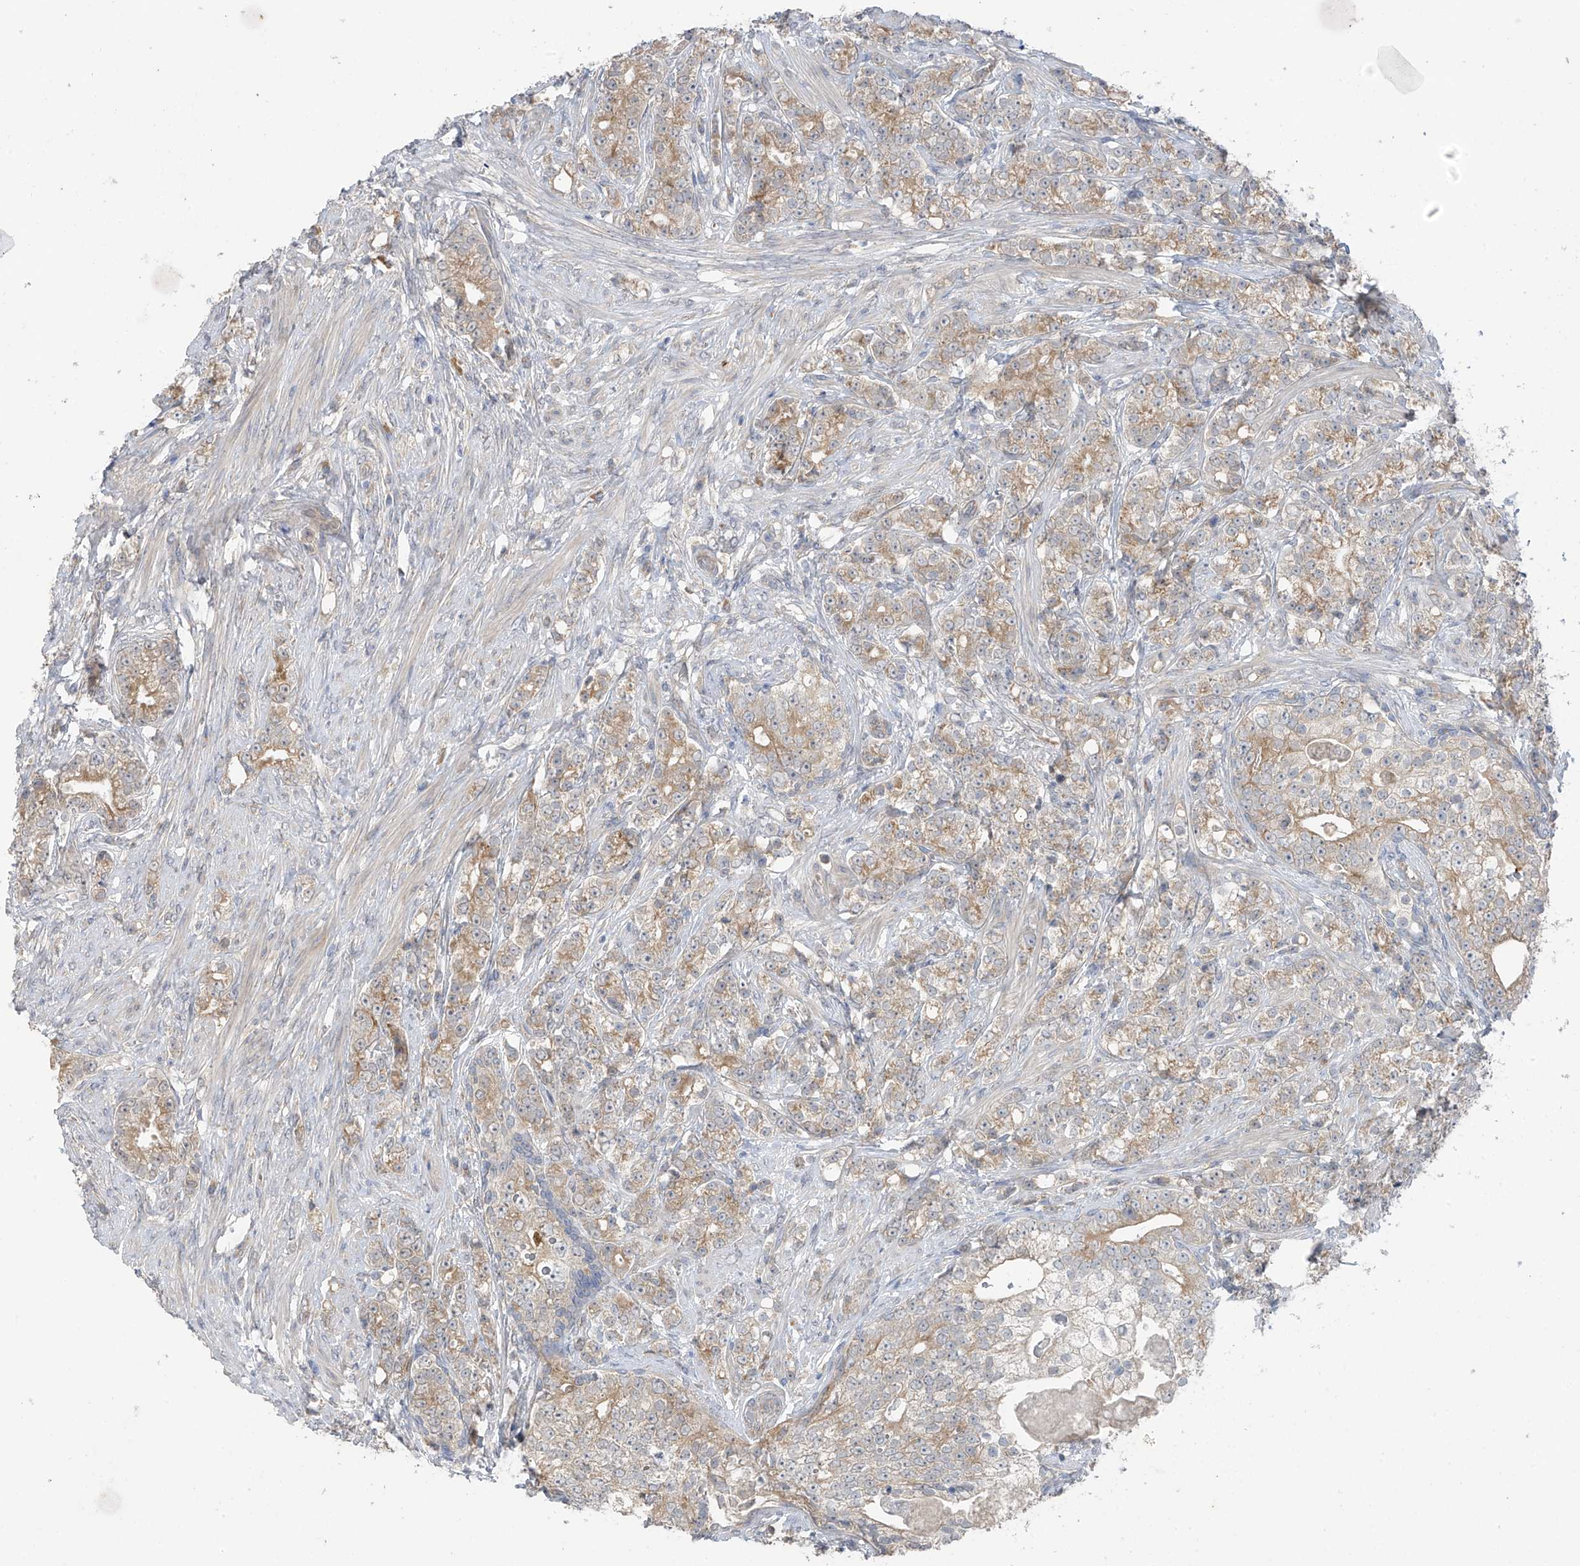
{"staining": {"intensity": "moderate", "quantity": "25%-75%", "location": "cytoplasmic/membranous"}, "tissue": "prostate cancer", "cell_type": "Tumor cells", "image_type": "cancer", "snomed": [{"axis": "morphology", "description": "Adenocarcinoma, High grade"}, {"axis": "topography", "description": "Prostate"}], "caption": "Immunohistochemical staining of human prostate cancer (high-grade adenocarcinoma) shows medium levels of moderate cytoplasmic/membranous protein positivity in approximately 25%-75% of tumor cells. (brown staining indicates protein expression, while blue staining denotes nuclei).", "gene": "NALCN", "patient": {"sex": "male", "age": 69}}